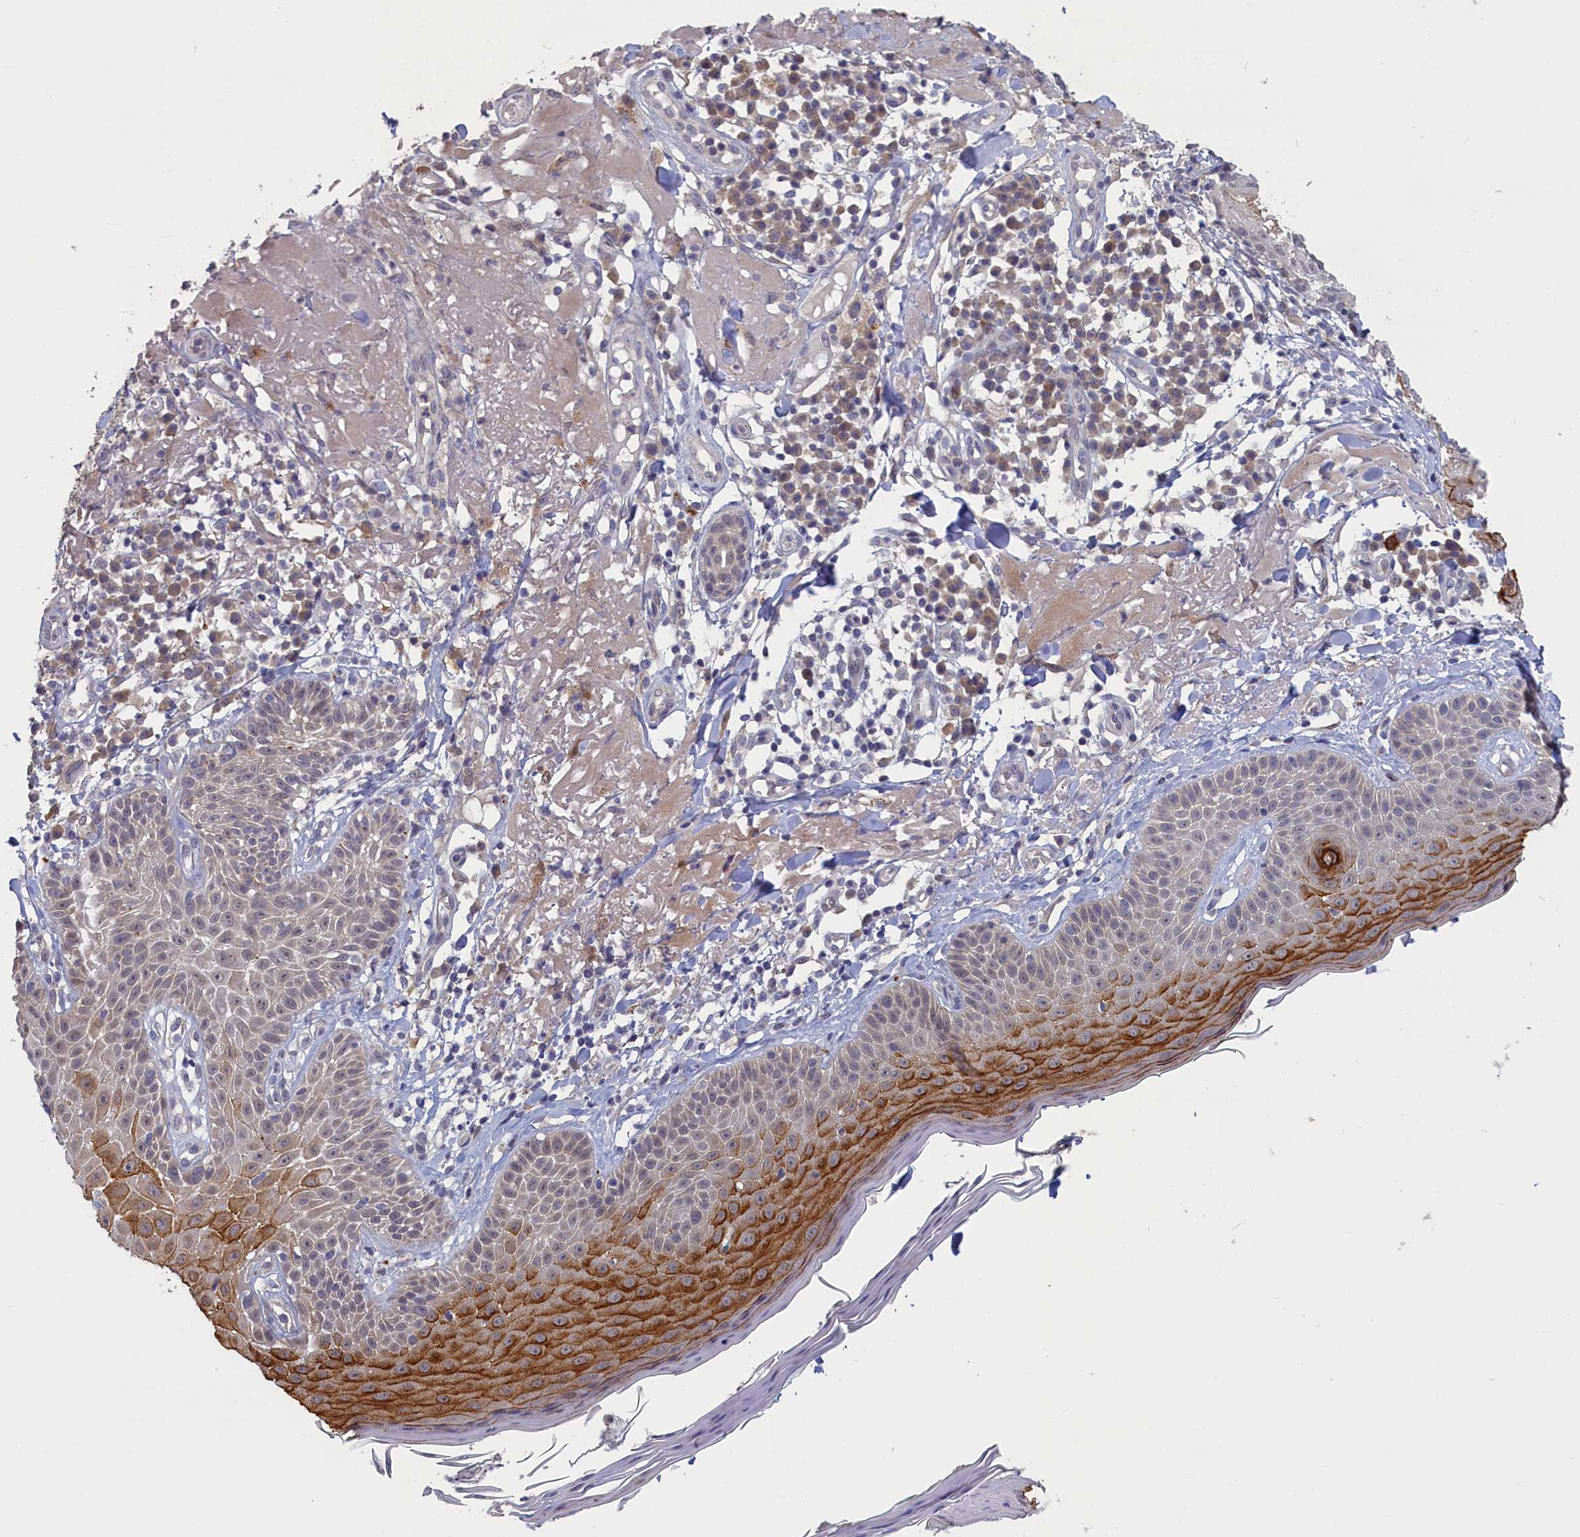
{"staining": {"intensity": "strong", "quantity": "<25%", "location": "cytoplasmic/membranous"}, "tissue": "skin cancer", "cell_type": "Tumor cells", "image_type": "cancer", "snomed": [{"axis": "morphology", "description": "Normal tissue, NOS"}, {"axis": "morphology", "description": "Basal cell carcinoma"}, {"axis": "topography", "description": "Skin"}], "caption": "Skin cancer tissue displays strong cytoplasmic/membranous staining in about <25% of tumor cells", "gene": "UCHL3", "patient": {"sex": "male", "age": 93}}